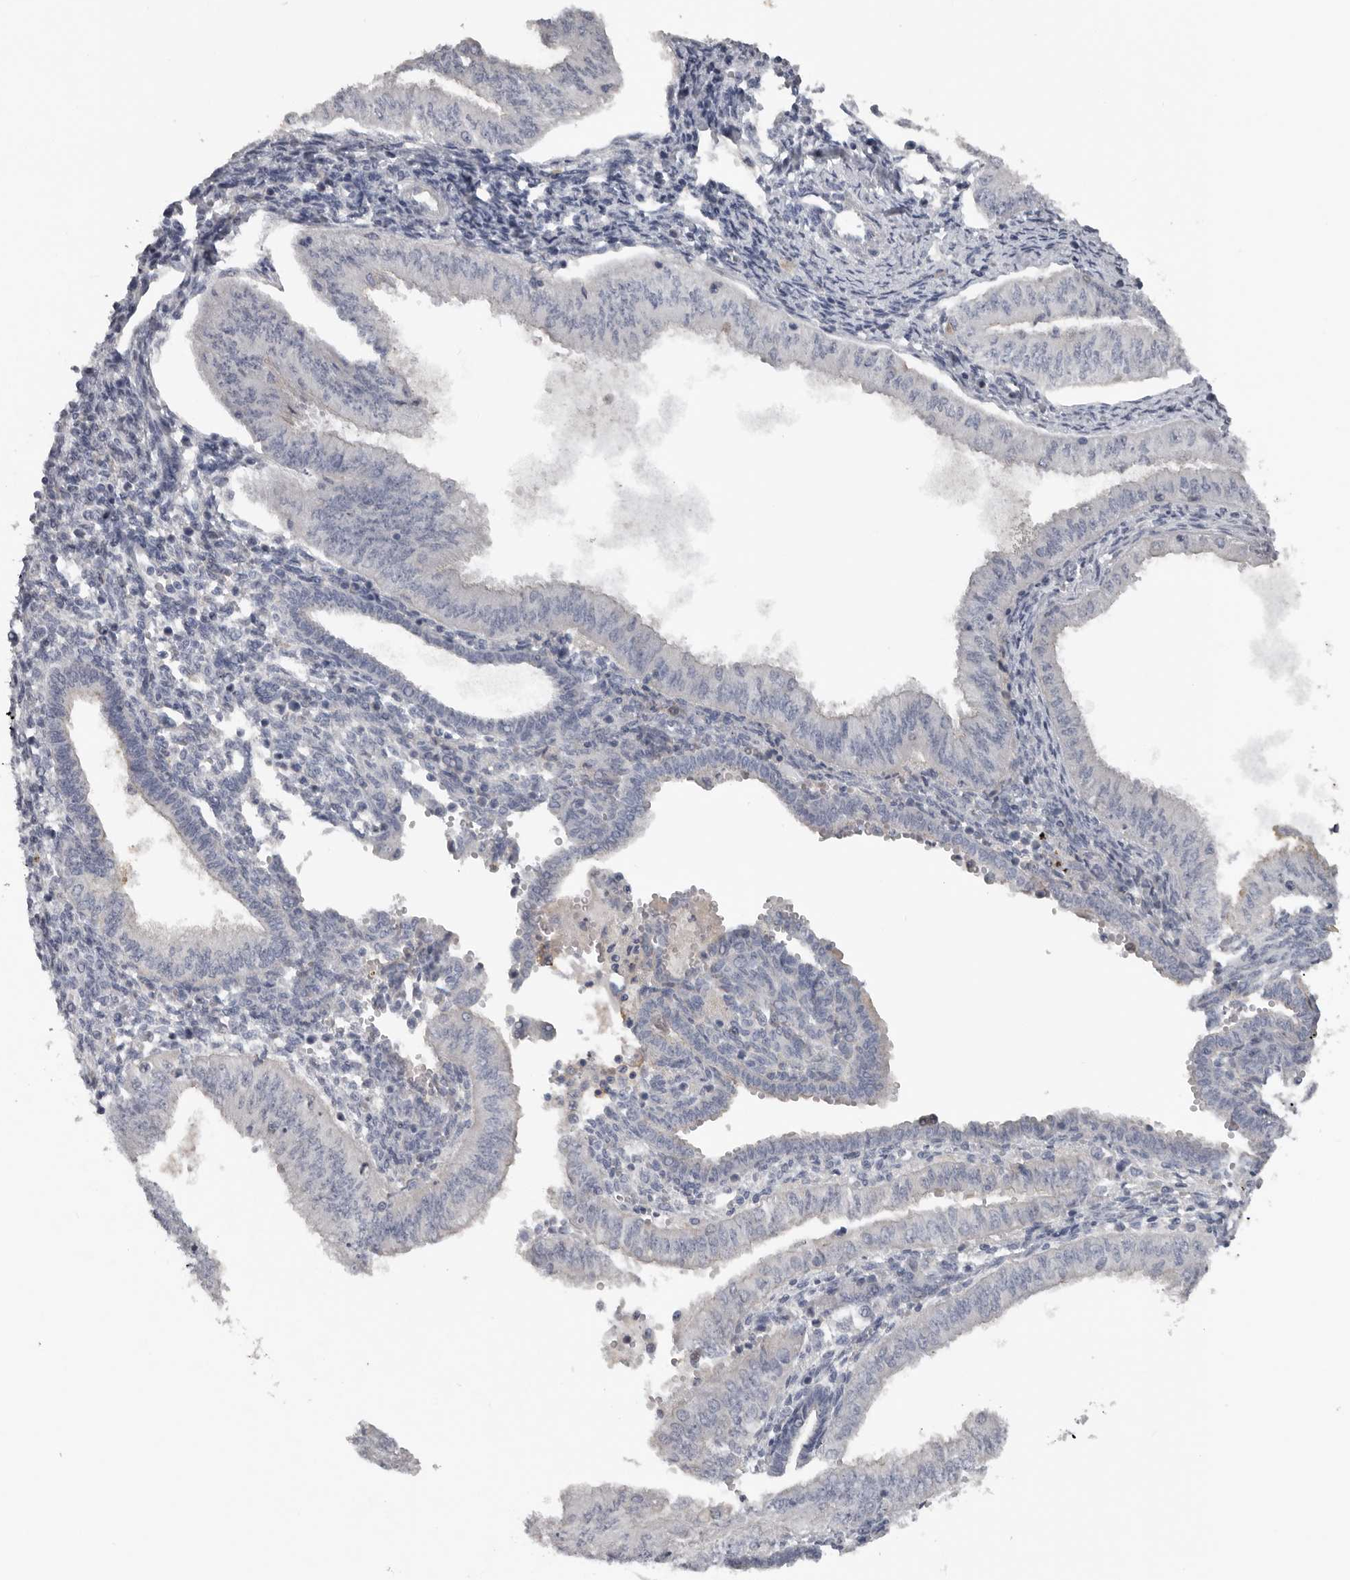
{"staining": {"intensity": "negative", "quantity": "none", "location": "none"}, "tissue": "endometrial cancer", "cell_type": "Tumor cells", "image_type": "cancer", "snomed": [{"axis": "morphology", "description": "Normal tissue, NOS"}, {"axis": "morphology", "description": "Adenocarcinoma, NOS"}, {"axis": "topography", "description": "Endometrium"}], "caption": "DAB immunohistochemical staining of endometrial adenocarcinoma reveals no significant positivity in tumor cells.", "gene": "FABP7", "patient": {"sex": "female", "age": 53}}